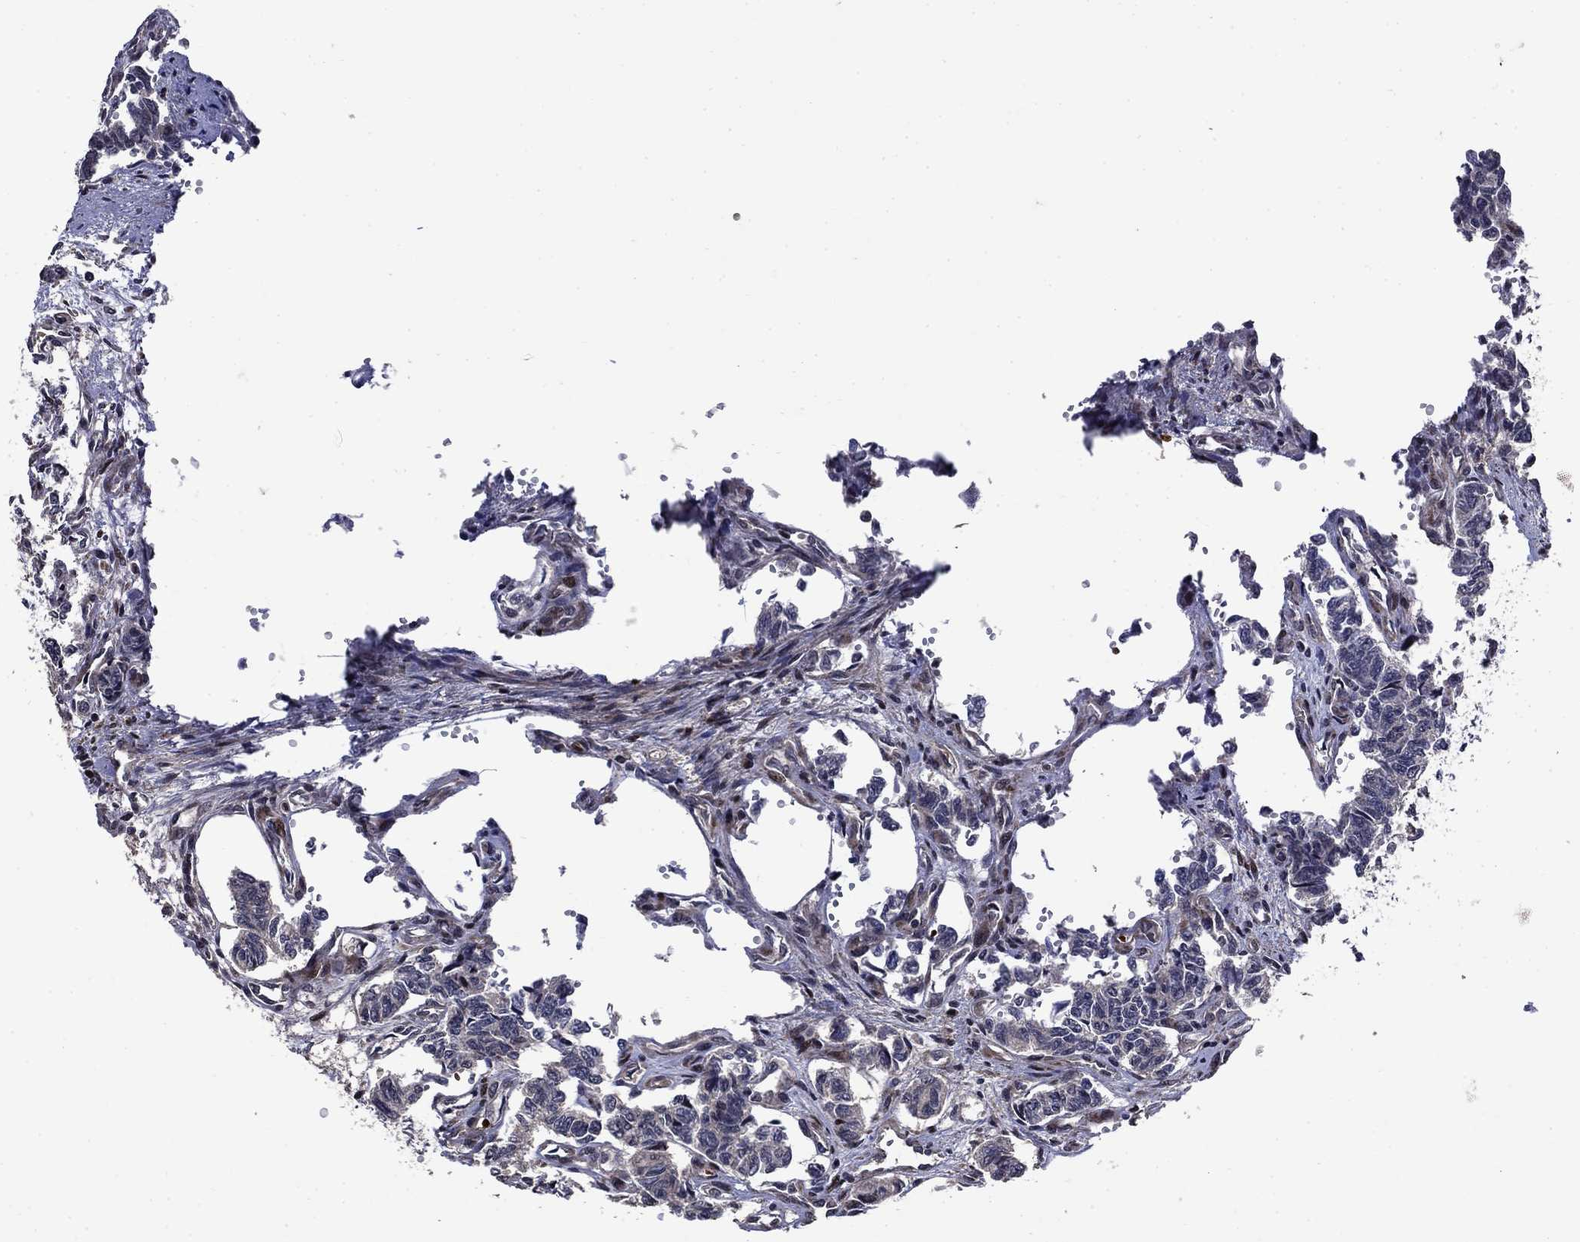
{"staining": {"intensity": "negative", "quantity": "none", "location": "none"}, "tissue": "carcinoid", "cell_type": "Tumor cells", "image_type": "cancer", "snomed": [{"axis": "morphology", "description": "Carcinoid, malignant, NOS"}, {"axis": "topography", "description": "Kidney"}], "caption": "Immunohistochemistry micrograph of neoplastic tissue: human carcinoid (malignant) stained with DAB (3,3'-diaminobenzidine) shows no significant protein expression in tumor cells. The staining was performed using DAB (3,3'-diaminobenzidine) to visualize the protein expression in brown, while the nuclei were stained in blue with hematoxylin (Magnification: 20x).", "gene": "AGTPBP1", "patient": {"sex": "female", "age": 41}}